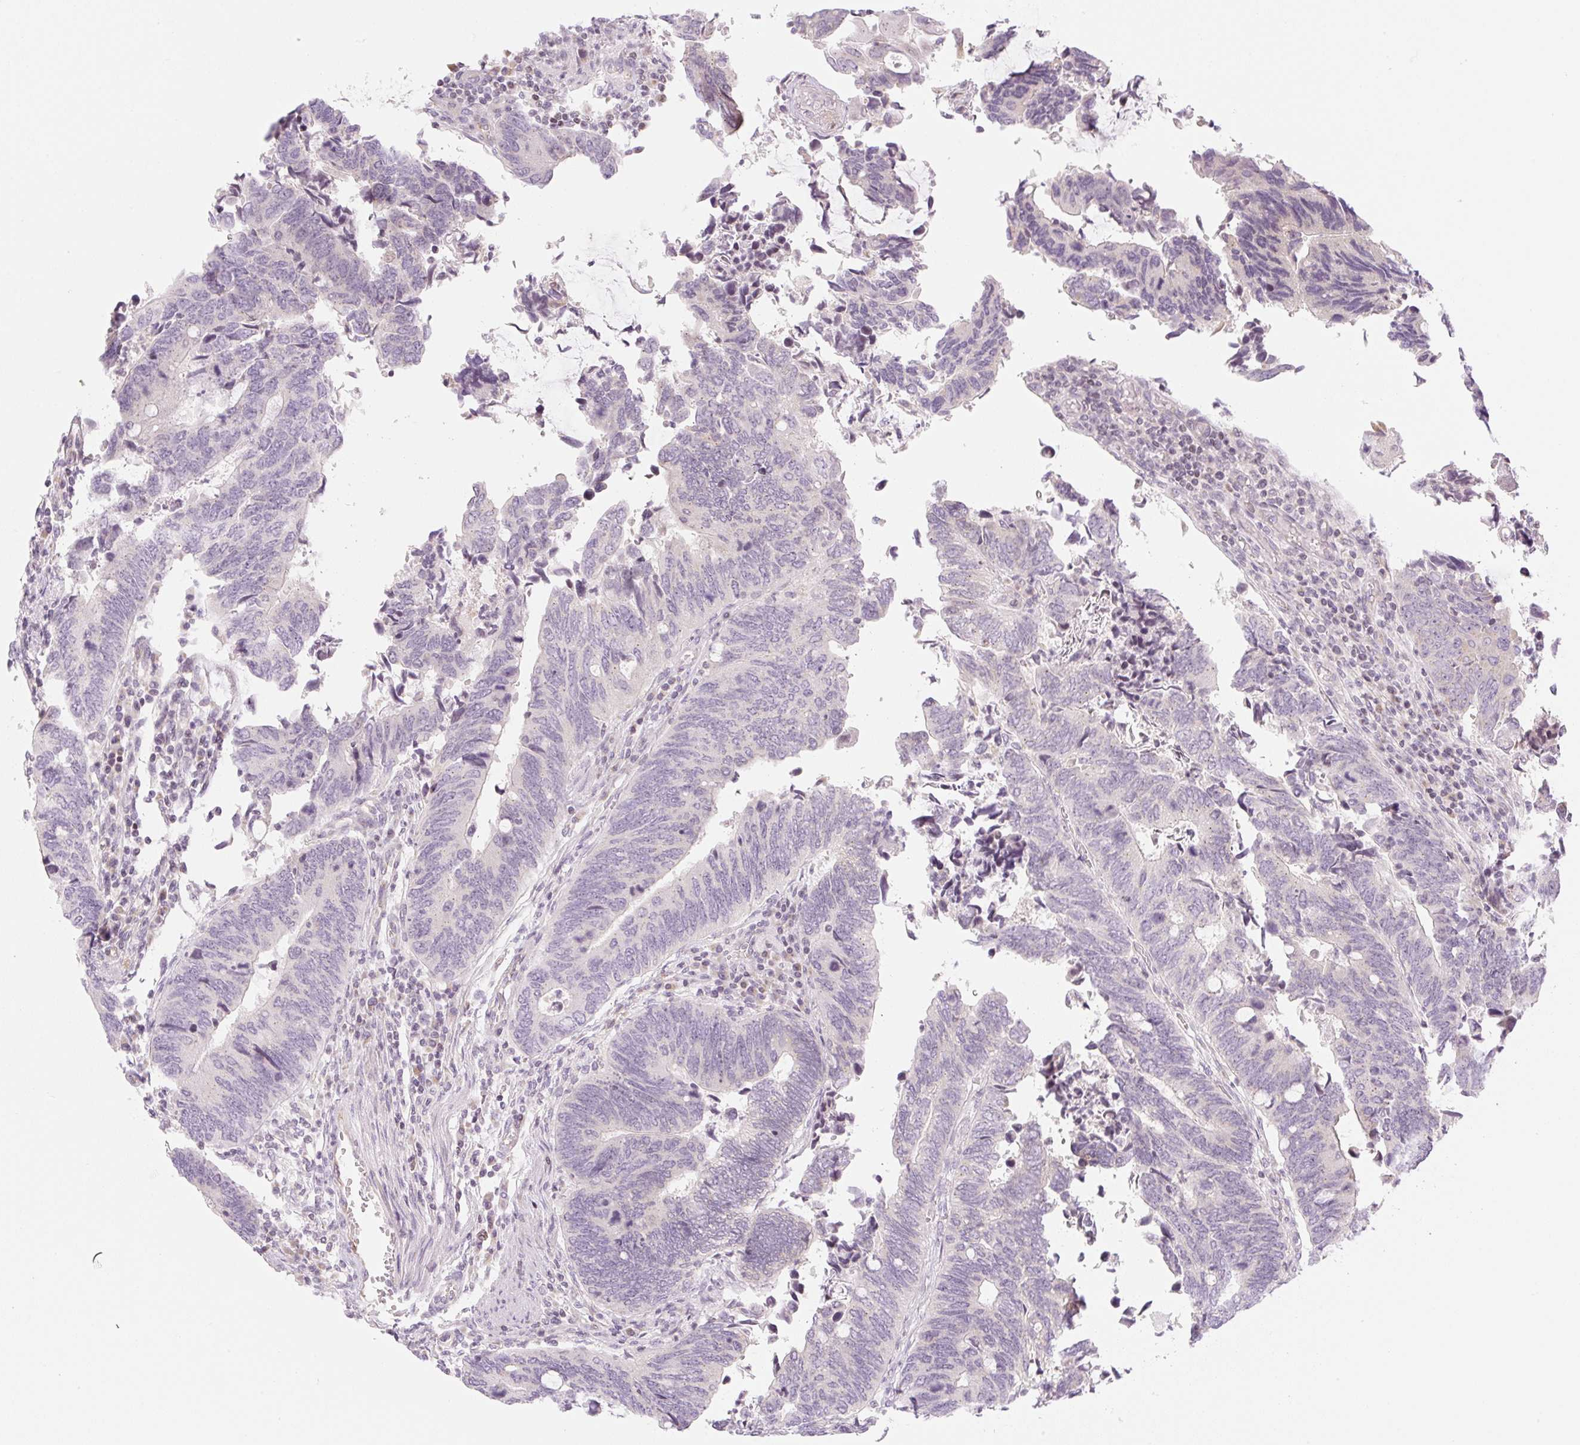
{"staining": {"intensity": "negative", "quantity": "none", "location": "none"}, "tissue": "colorectal cancer", "cell_type": "Tumor cells", "image_type": "cancer", "snomed": [{"axis": "morphology", "description": "Adenocarcinoma, NOS"}, {"axis": "topography", "description": "Colon"}], "caption": "DAB (3,3'-diaminobenzidine) immunohistochemical staining of human colorectal cancer reveals no significant positivity in tumor cells.", "gene": "CASKIN1", "patient": {"sex": "male", "age": 87}}